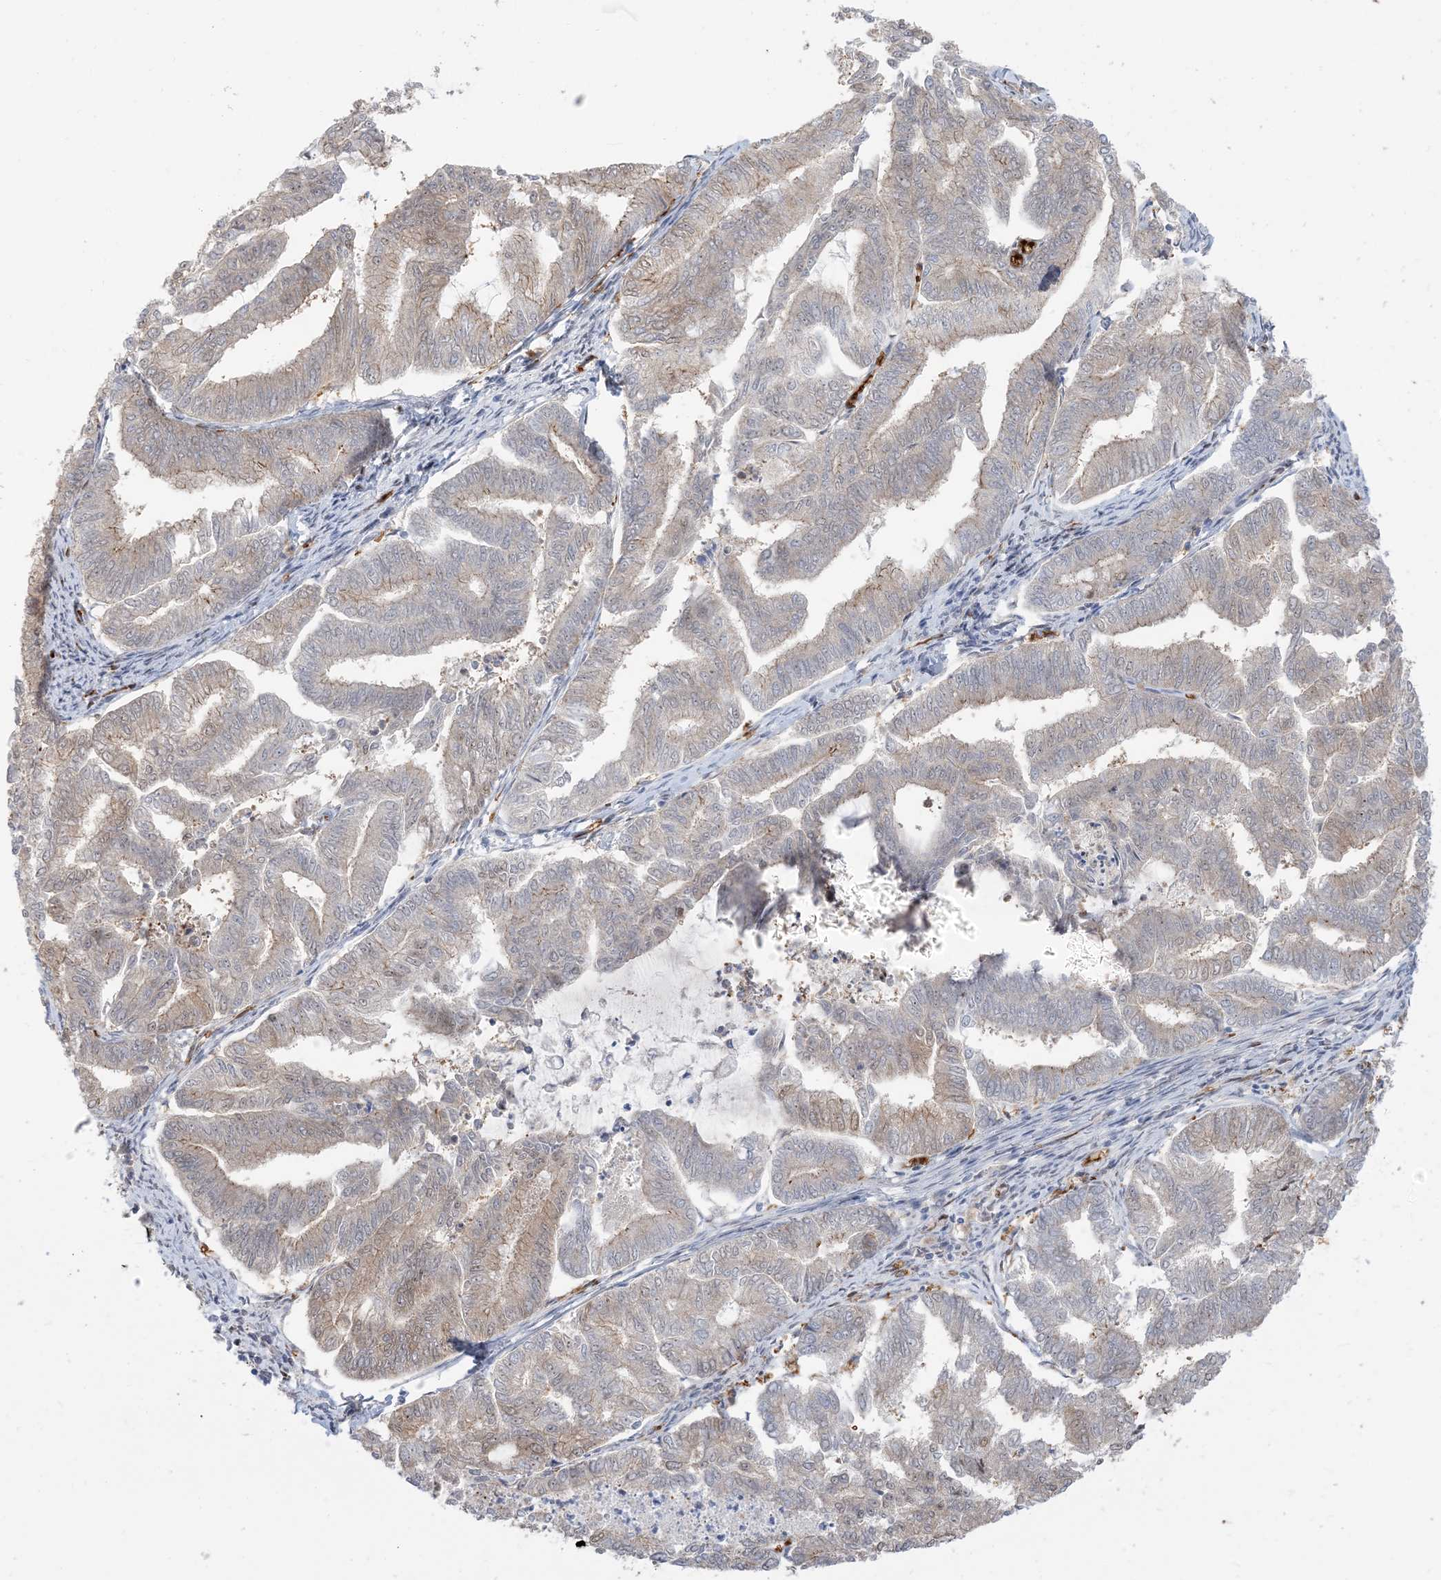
{"staining": {"intensity": "weak", "quantity": "<25%", "location": "cytoplasmic/membranous"}, "tissue": "endometrial cancer", "cell_type": "Tumor cells", "image_type": "cancer", "snomed": [{"axis": "morphology", "description": "Adenocarcinoma, NOS"}, {"axis": "topography", "description": "Endometrium"}], "caption": "Endometrial cancer (adenocarcinoma) stained for a protein using immunohistochemistry exhibits no expression tumor cells.", "gene": "RIN1", "patient": {"sex": "female", "age": 79}}